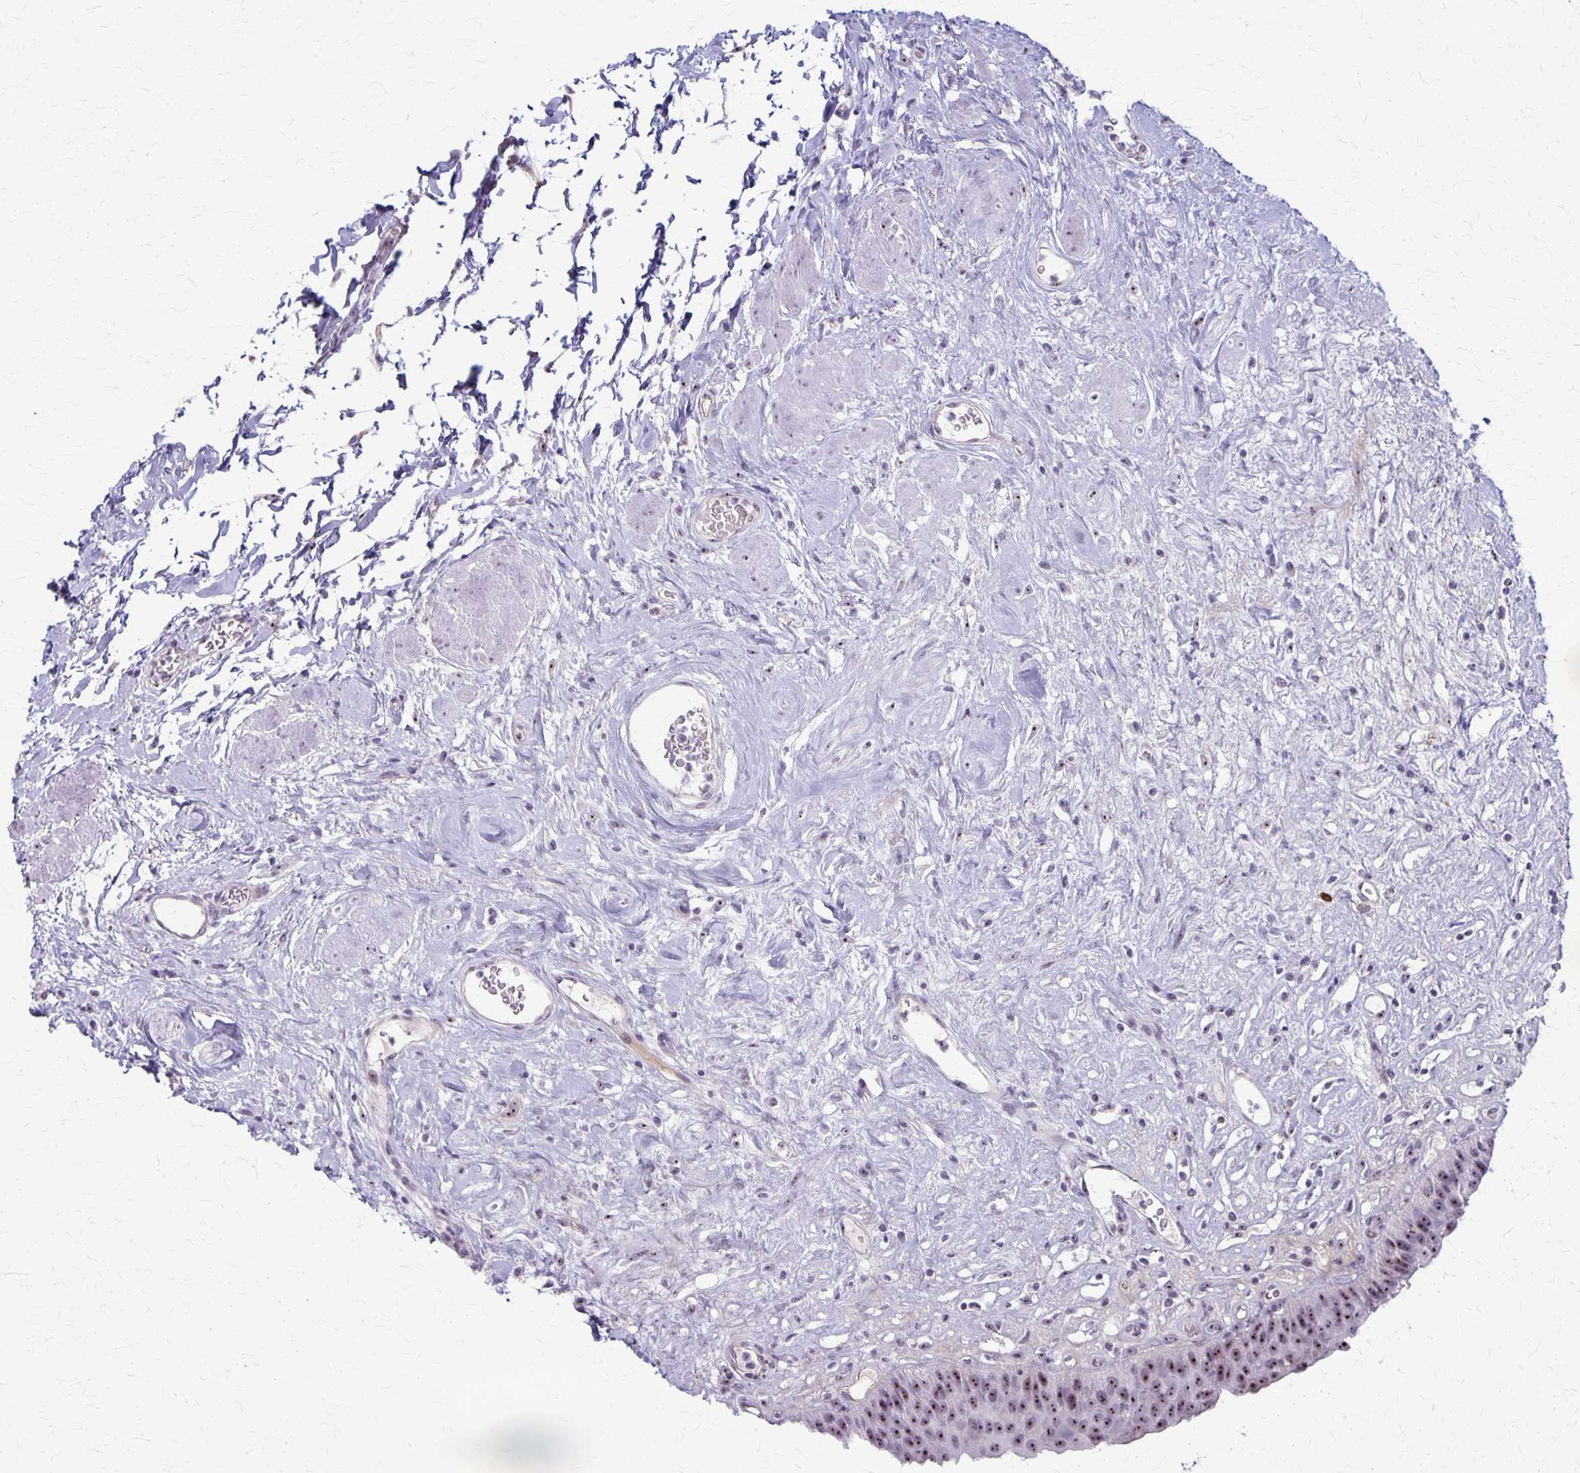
{"staining": {"intensity": "moderate", "quantity": "<25%", "location": "nuclear"}, "tissue": "urinary bladder", "cell_type": "Urothelial cells", "image_type": "normal", "snomed": [{"axis": "morphology", "description": "Normal tissue, NOS"}, {"axis": "topography", "description": "Urinary bladder"}], "caption": "Protein staining exhibits moderate nuclear expression in approximately <25% of urothelial cells in unremarkable urinary bladder. Using DAB (brown) and hematoxylin (blue) stains, captured at high magnification using brightfield microscopy.", "gene": "DLK2", "patient": {"sex": "female", "age": 56}}